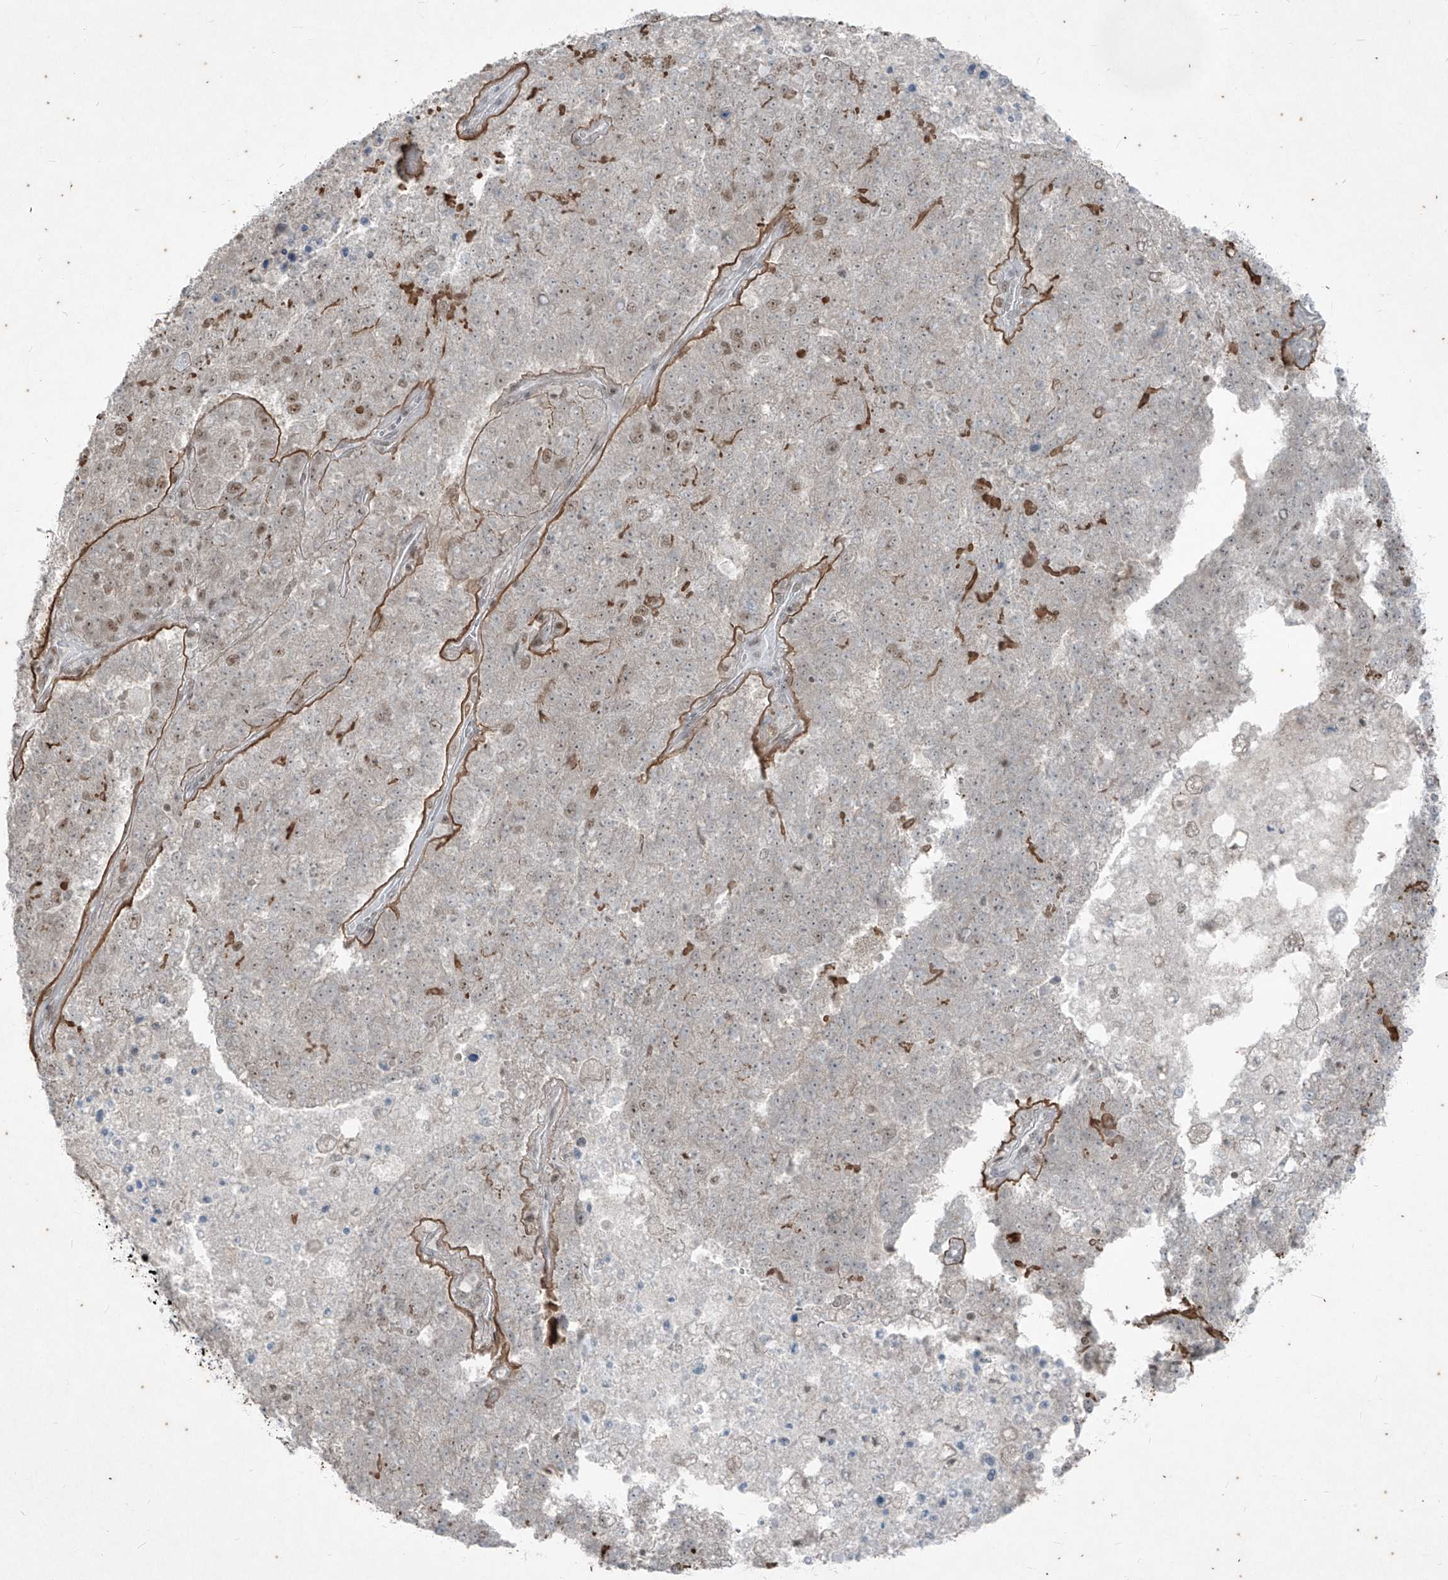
{"staining": {"intensity": "moderate", "quantity": ">75%", "location": "nuclear"}, "tissue": "pancreatic cancer", "cell_type": "Tumor cells", "image_type": "cancer", "snomed": [{"axis": "morphology", "description": "Adenocarcinoma, NOS"}, {"axis": "topography", "description": "Pancreas"}], "caption": "A brown stain shows moderate nuclear staining of a protein in human pancreatic cancer (adenocarcinoma) tumor cells.", "gene": "ZNF354B", "patient": {"sex": "female", "age": 61}}